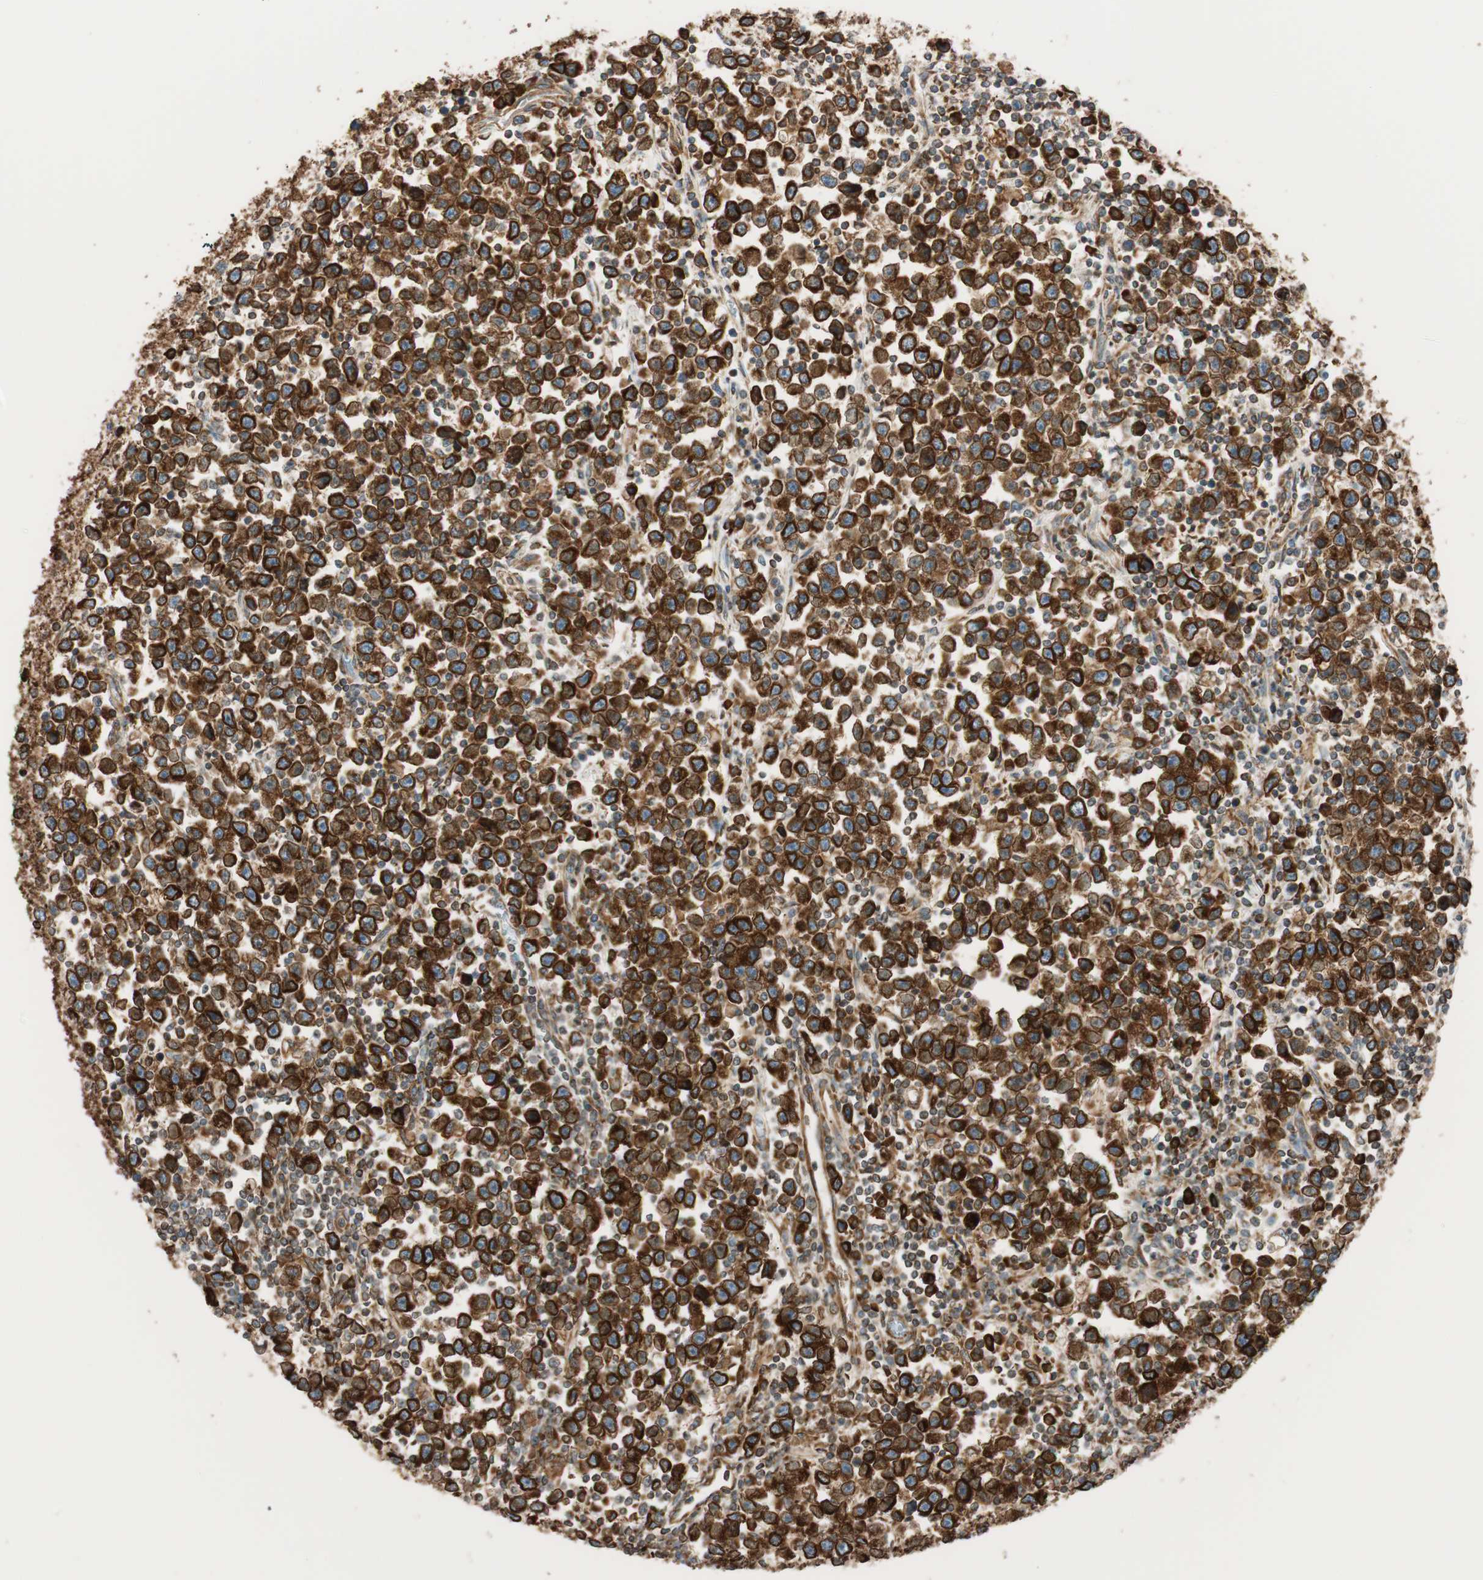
{"staining": {"intensity": "strong", "quantity": ">75%", "location": "cytoplasmic/membranous"}, "tissue": "testis cancer", "cell_type": "Tumor cells", "image_type": "cancer", "snomed": [{"axis": "morphology", "description": "Seminoma, NOS"}, {"axis": "topography", "description": "Testis"}], "caption": "Immunohistochemical staining of testis cancer (seminoma) displays high levels of strong cytoplasmic/membranous protein expression in about >75% of tumor cells. The protein of interest is stained brown, and the nuclei are stained in blue (DAB IHC with brightfield microscopy, high magnification).", "gene": "PRKCSH", "patient": {"sex": "male", "age": 43}}